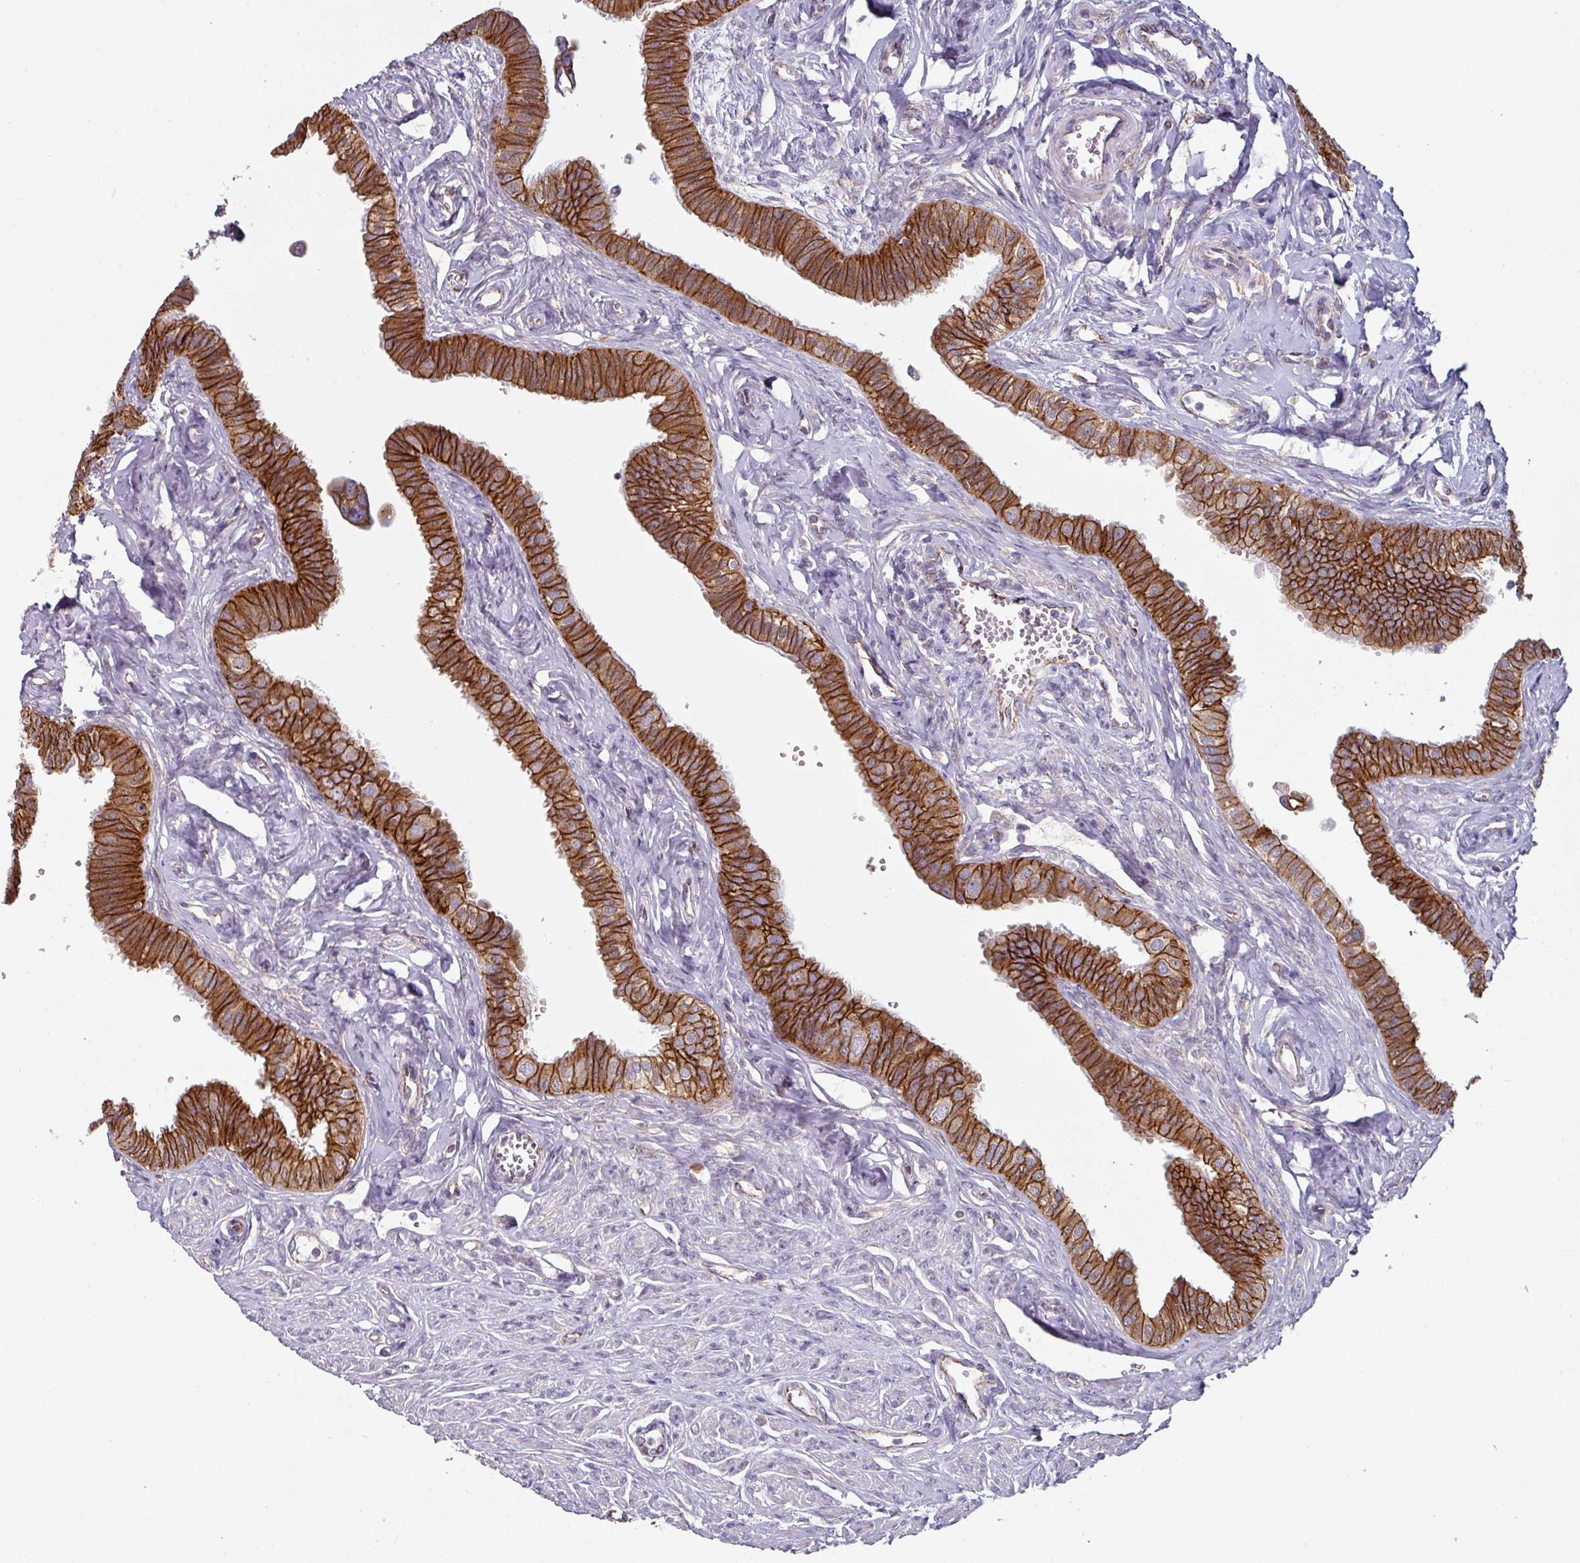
{"staining": {"intensity": "strong", "quantity": ">75%", "location": "cytoplasmic/membranous"}, "tissue": "fallopian tube", "cell_type": "Glandular cells", "image_type": "normal", "snomed": [{"axis": "morphology", "description": "Normal tissue, NOS"}, {"axis": "morphology", "description": "Carcinoma, NOS"}, {"axis": "topography", "description": "Fallopian tube"}, {"axis": "topography", "description": "Ovary"}], "caption": "This photomicrograph shows IHC staining of normal fallopian tube, with high strong cytoplasmic/membranous staining in about >75% of glandular cells.", "gene": "JUP", "patient": {"sex": "female", "age": 59}}